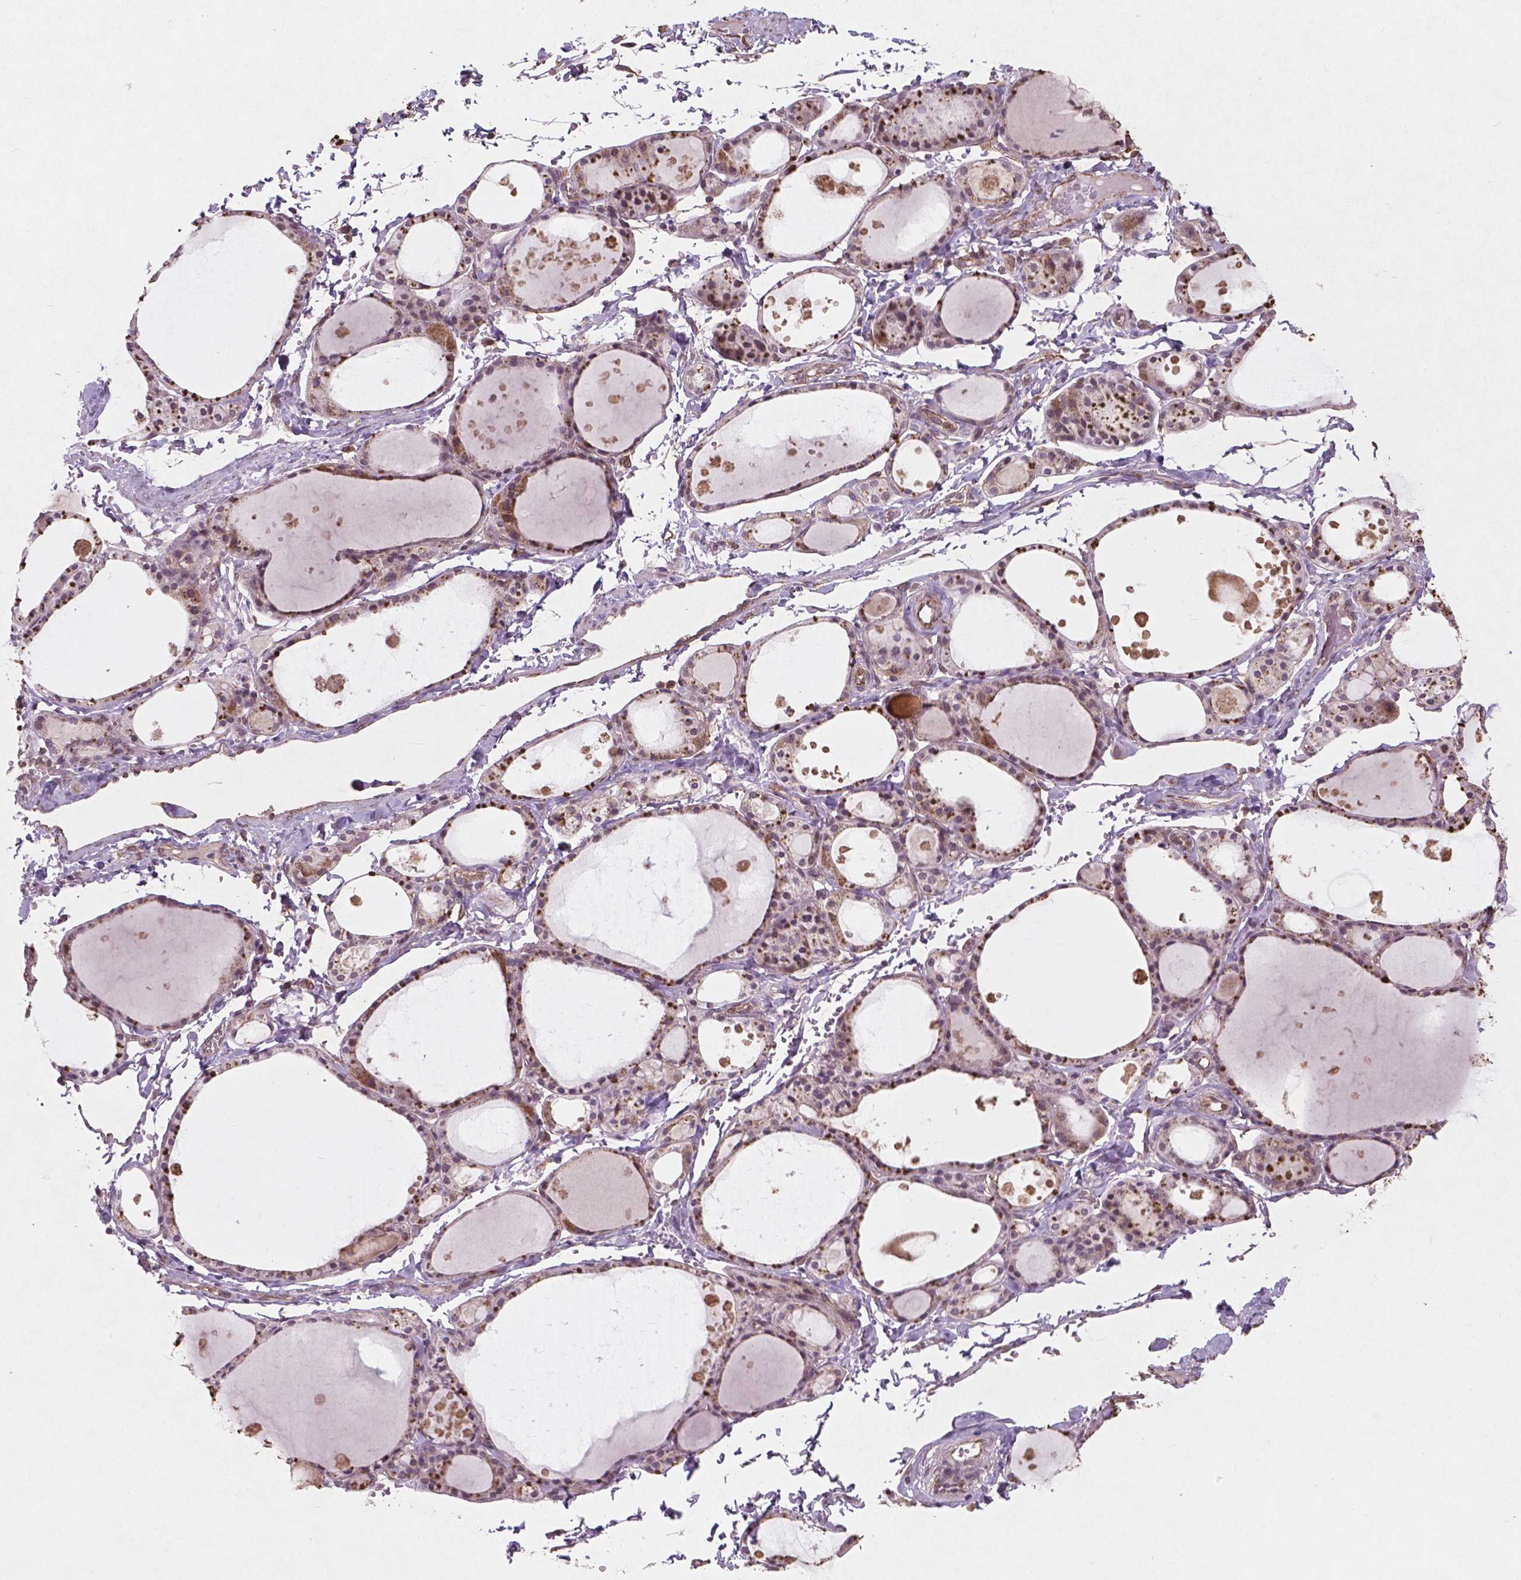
{"staining": {"intensity": "moderate", "quantity": "<25%", "location": "cytoplasmic/membranous"}, "tissue": "thyroid gland", "cell_type": "Glandular cells", "image_type": "normal", "snomed": [{"axis": "morphology", "description": "Normal tissue, NOS"}, {"axis": "topography", "description": "Thyroid gland"}], "caption": "Immunohistochemical staining of unremarkable thyroid gland demonstrates low levels of moderate cytoplasmic/membranous positivity in approximately <25% of glandular cells.", "gene": "SMAD2", "patient": {"sex": "male", "age": 68}}